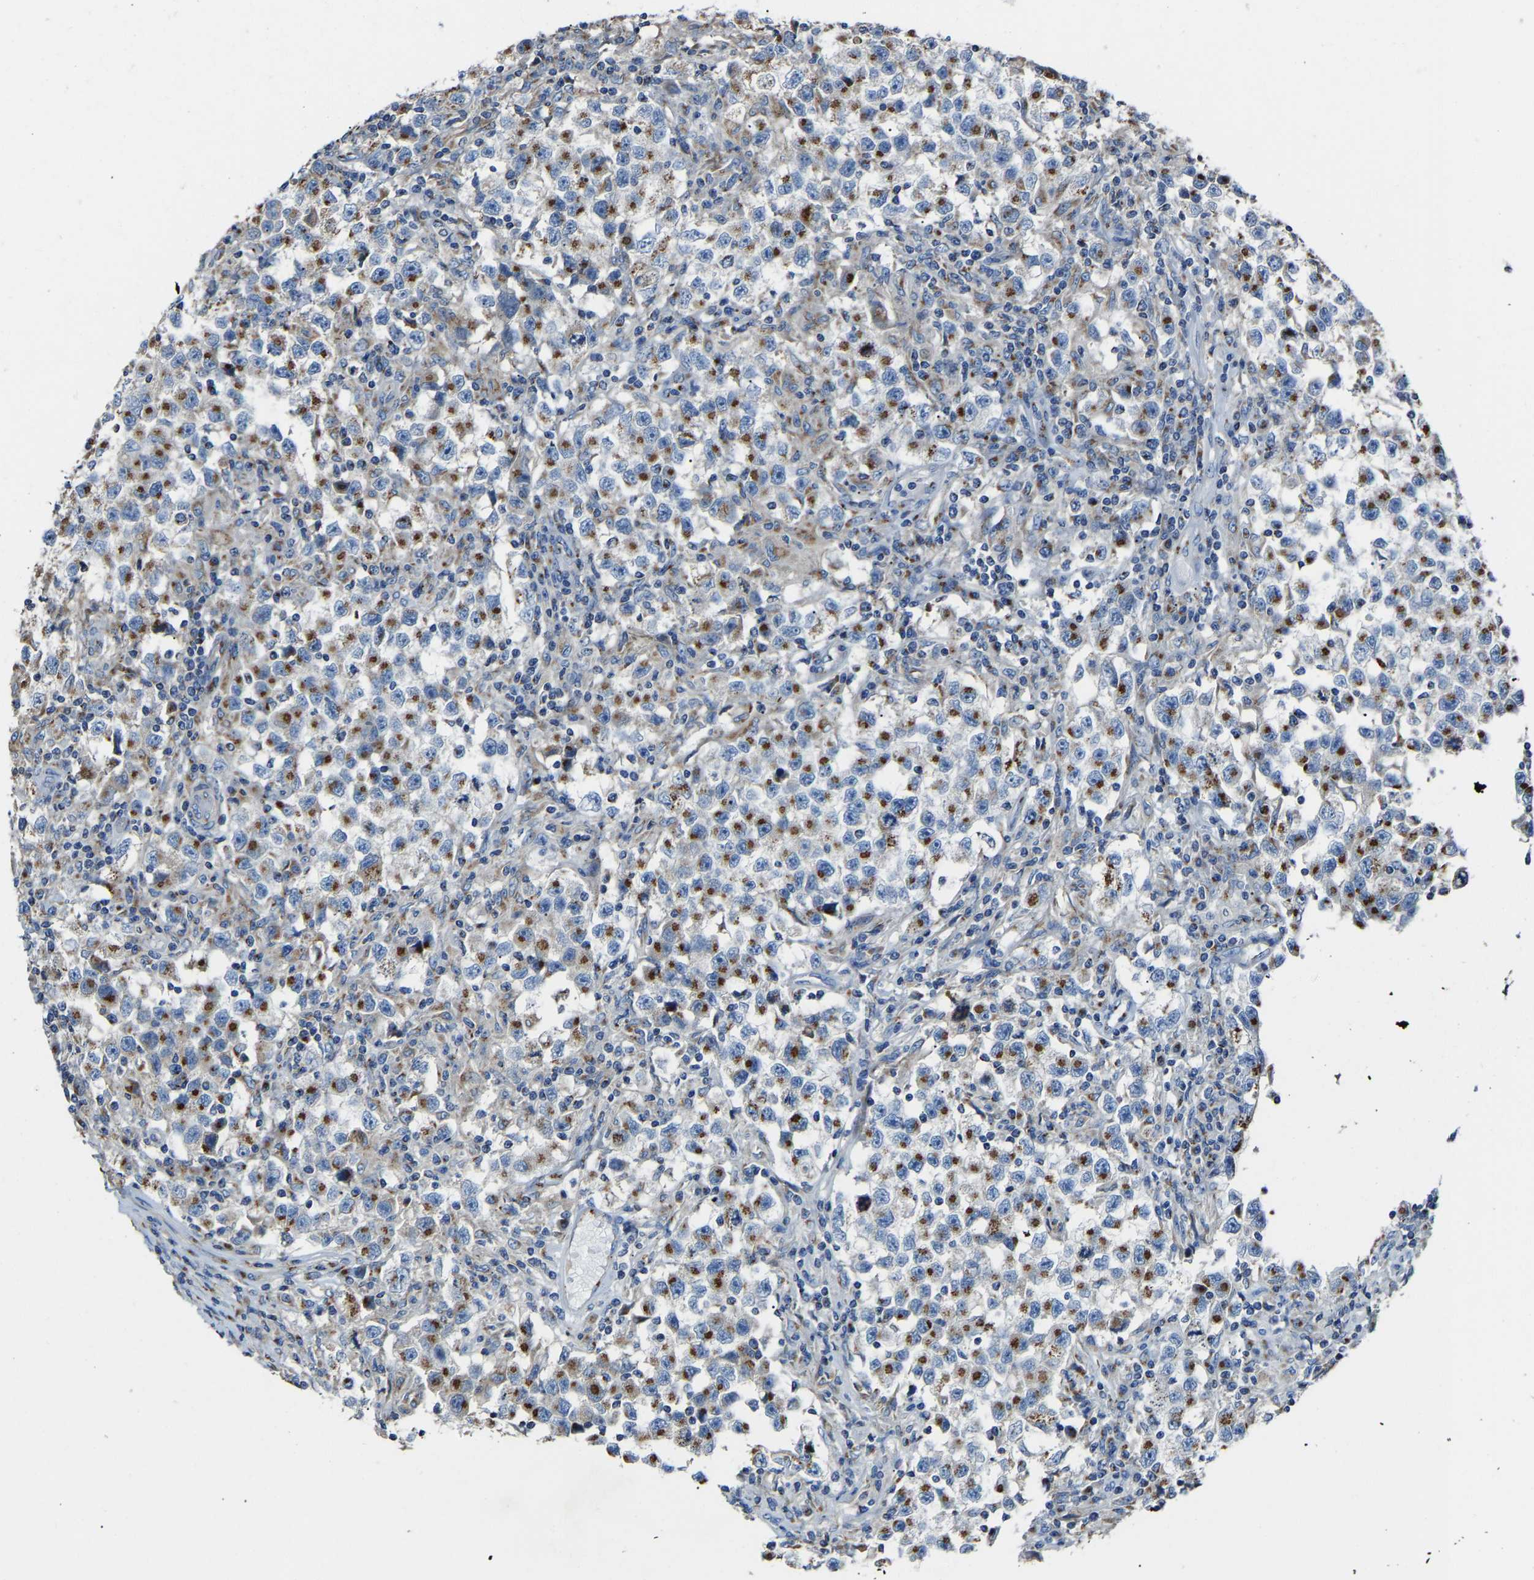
{"staining": {"intensity": "strong", "quantity": "25%-75%", "location": "cytoplasmic/membranous"}, "tissue": "testis cancer", "cell_type": "Tumor cells", "image_type": "cancer", "snomed": [{"axis": "morphology", "description": "Carcinoma, Embryonal, NOS"}, {"axis": "topography", "description": "Testis"}], "caption": "Protein staining displays strong cytoplasmic/membranous expression in approximately 25%-75% of tumor cells in testis embryonal carcinoma. (DAB = brown stain, brightfield microscopy at high magnification).", "gene": "CANT1", "patient": {"sex": "male", "age": 21}}